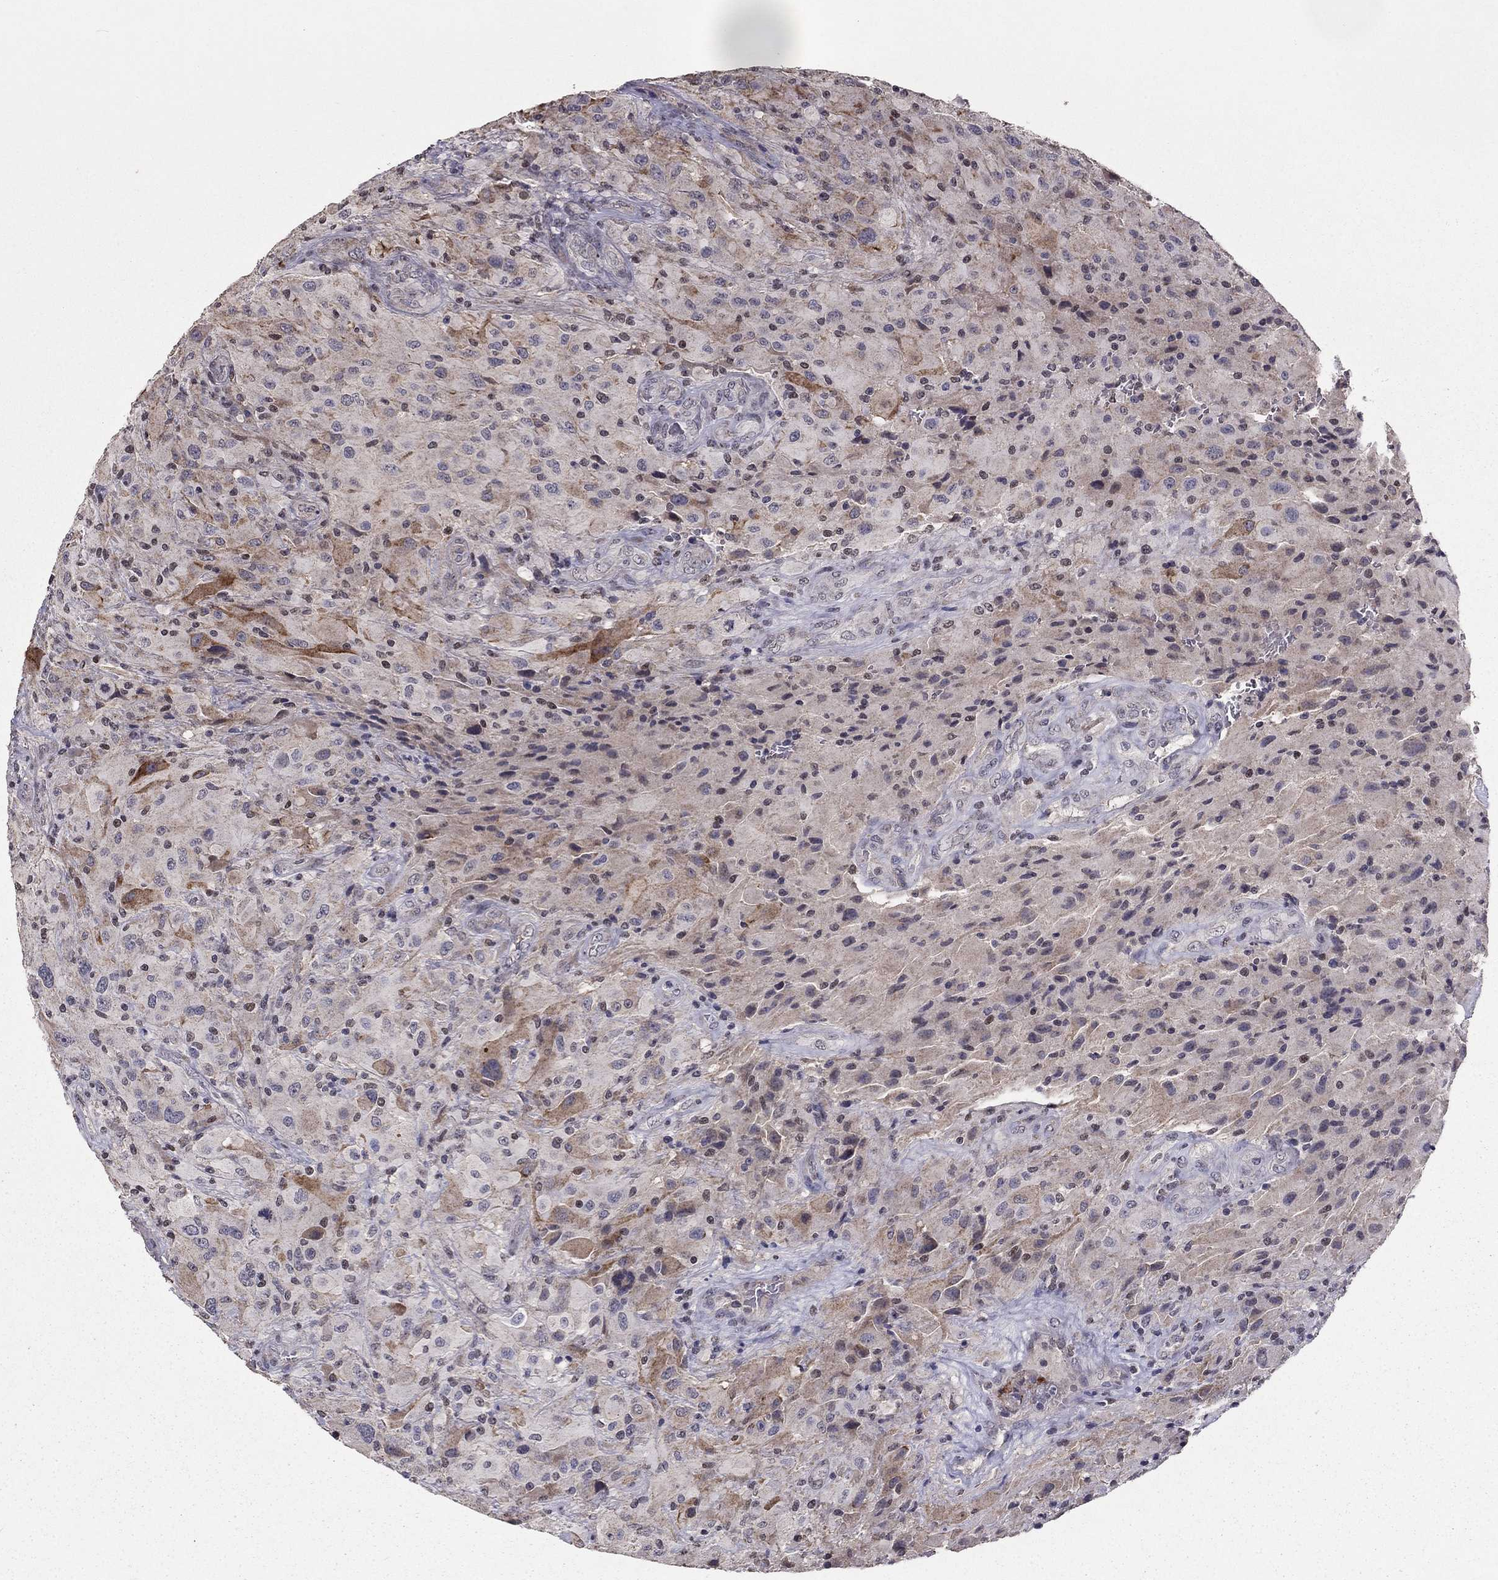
{"staining": {"intensity": "negative", "quantity": "none", "location": "none"}, "tissue": "glioma", "cell_type": "Tumor cells", "image_type": "cancer", "snomed": [{"axis": "morphology", "description": "Glioma, malignant, High grade"}, {"axis": "topography", "description": "Cerebral cortex"}], "caption": "The histopathology image displays no significant expression in tumor cells of glioma.", "gene": "HCN1", "patient": {"sex": "male", "age": 35}}